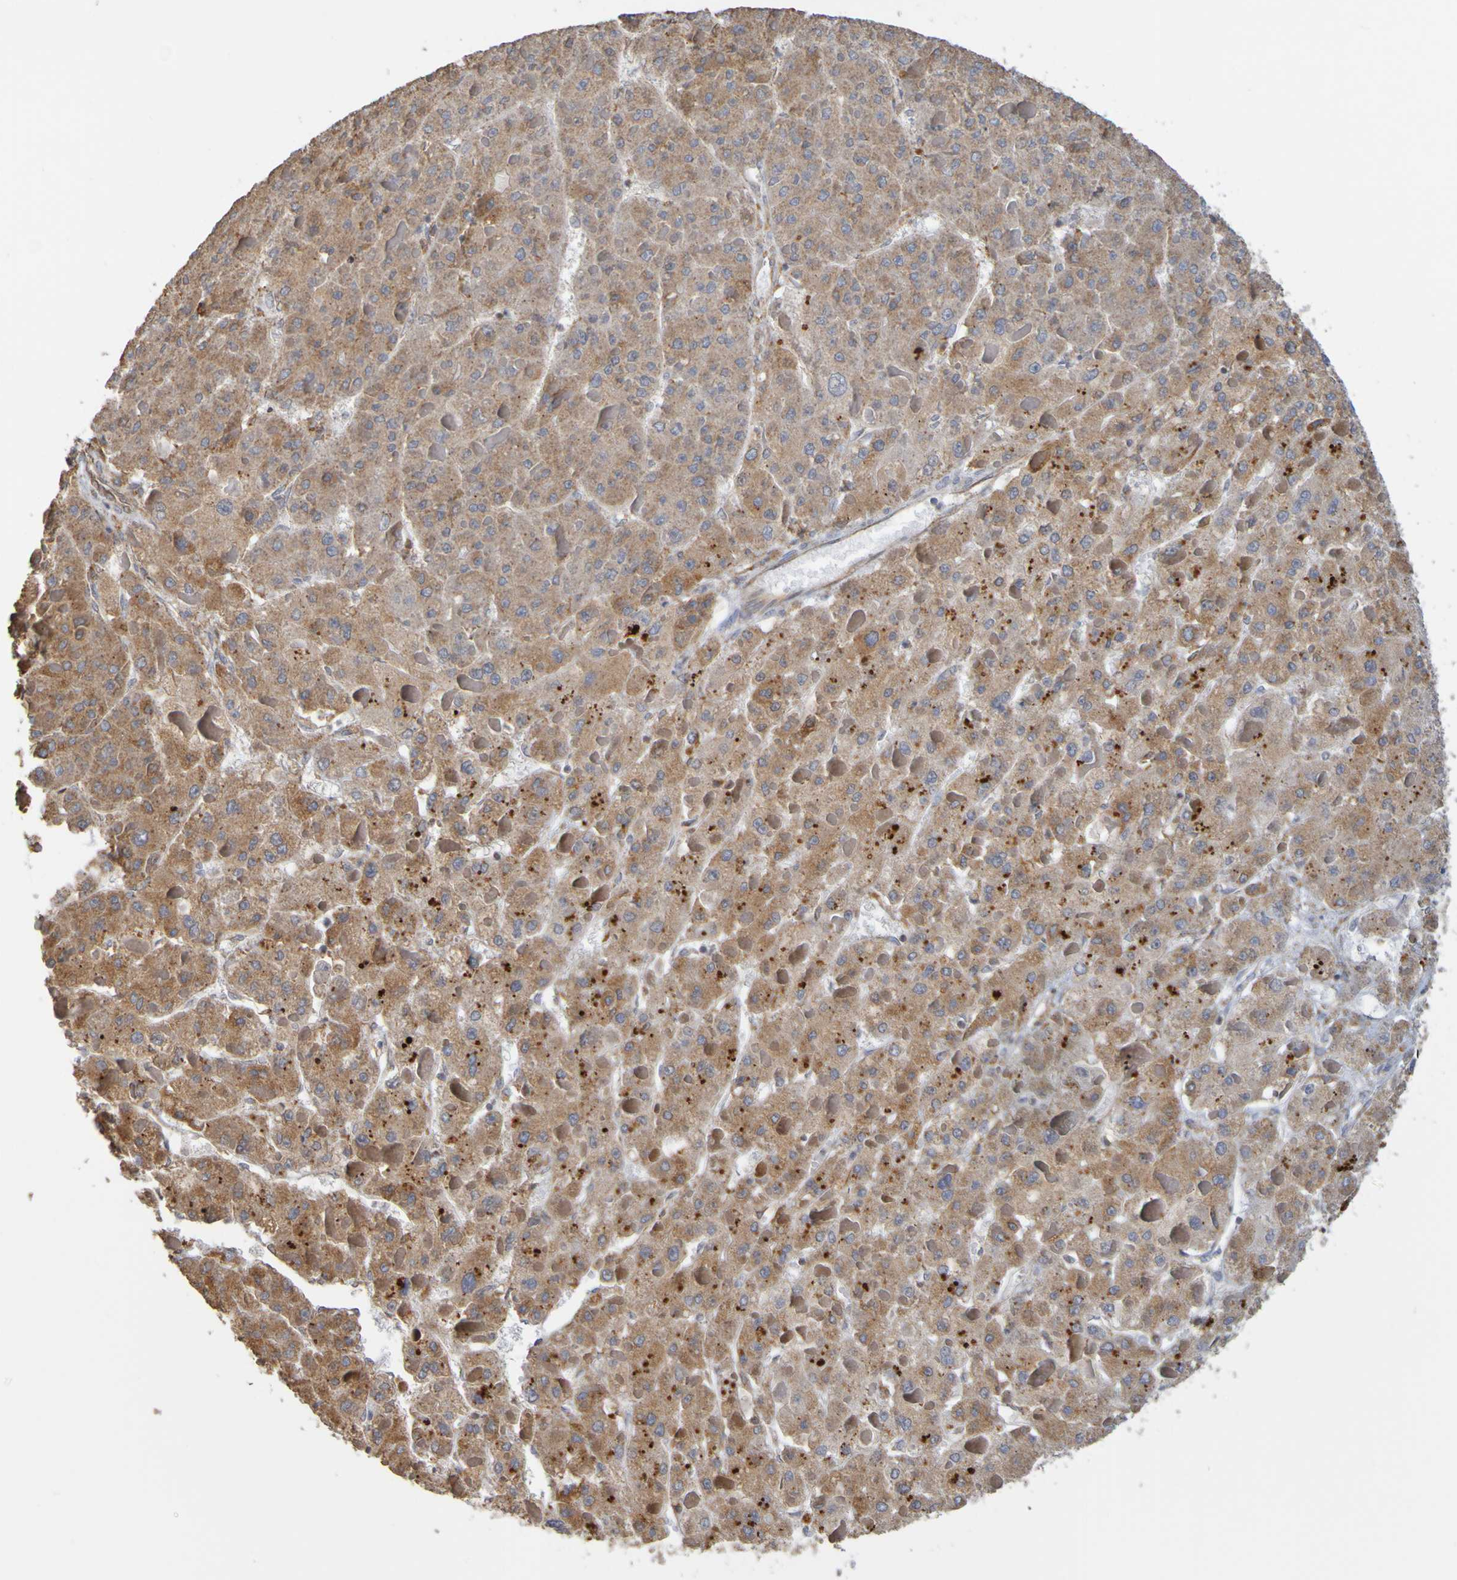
{"staining": {"intensity": "moderate", "quantity": "25%-75%", "location": "cytoplasmic/membranous"}, "tissue": "liver cancer", "cell_type": "Tumor cells", "image_type": "cancer", "snomed": [{"axis": "morphology", "description": "Carcinoma, Hepatocellular, NOS"}, {"axis": "topography", "description": "Liver"}], "caption": "High-magnification brightfield microscopy of liver cancer stained with DAB (3,3'-diaminobenzidine) (brown) and counterstained with hematoxylin (blue). tumor cells exhibit moderate cytoplasmic/membranous expression is present in about25%-75% of cells. The protein is stained brown, and the nuclei are stained in blue (DAB (3,3'-diaminobenzidine) IHC with brightfield microscopy, high magnification).", "gene": "PDIA3", "patient": {"sex": "female", "age": 73}}